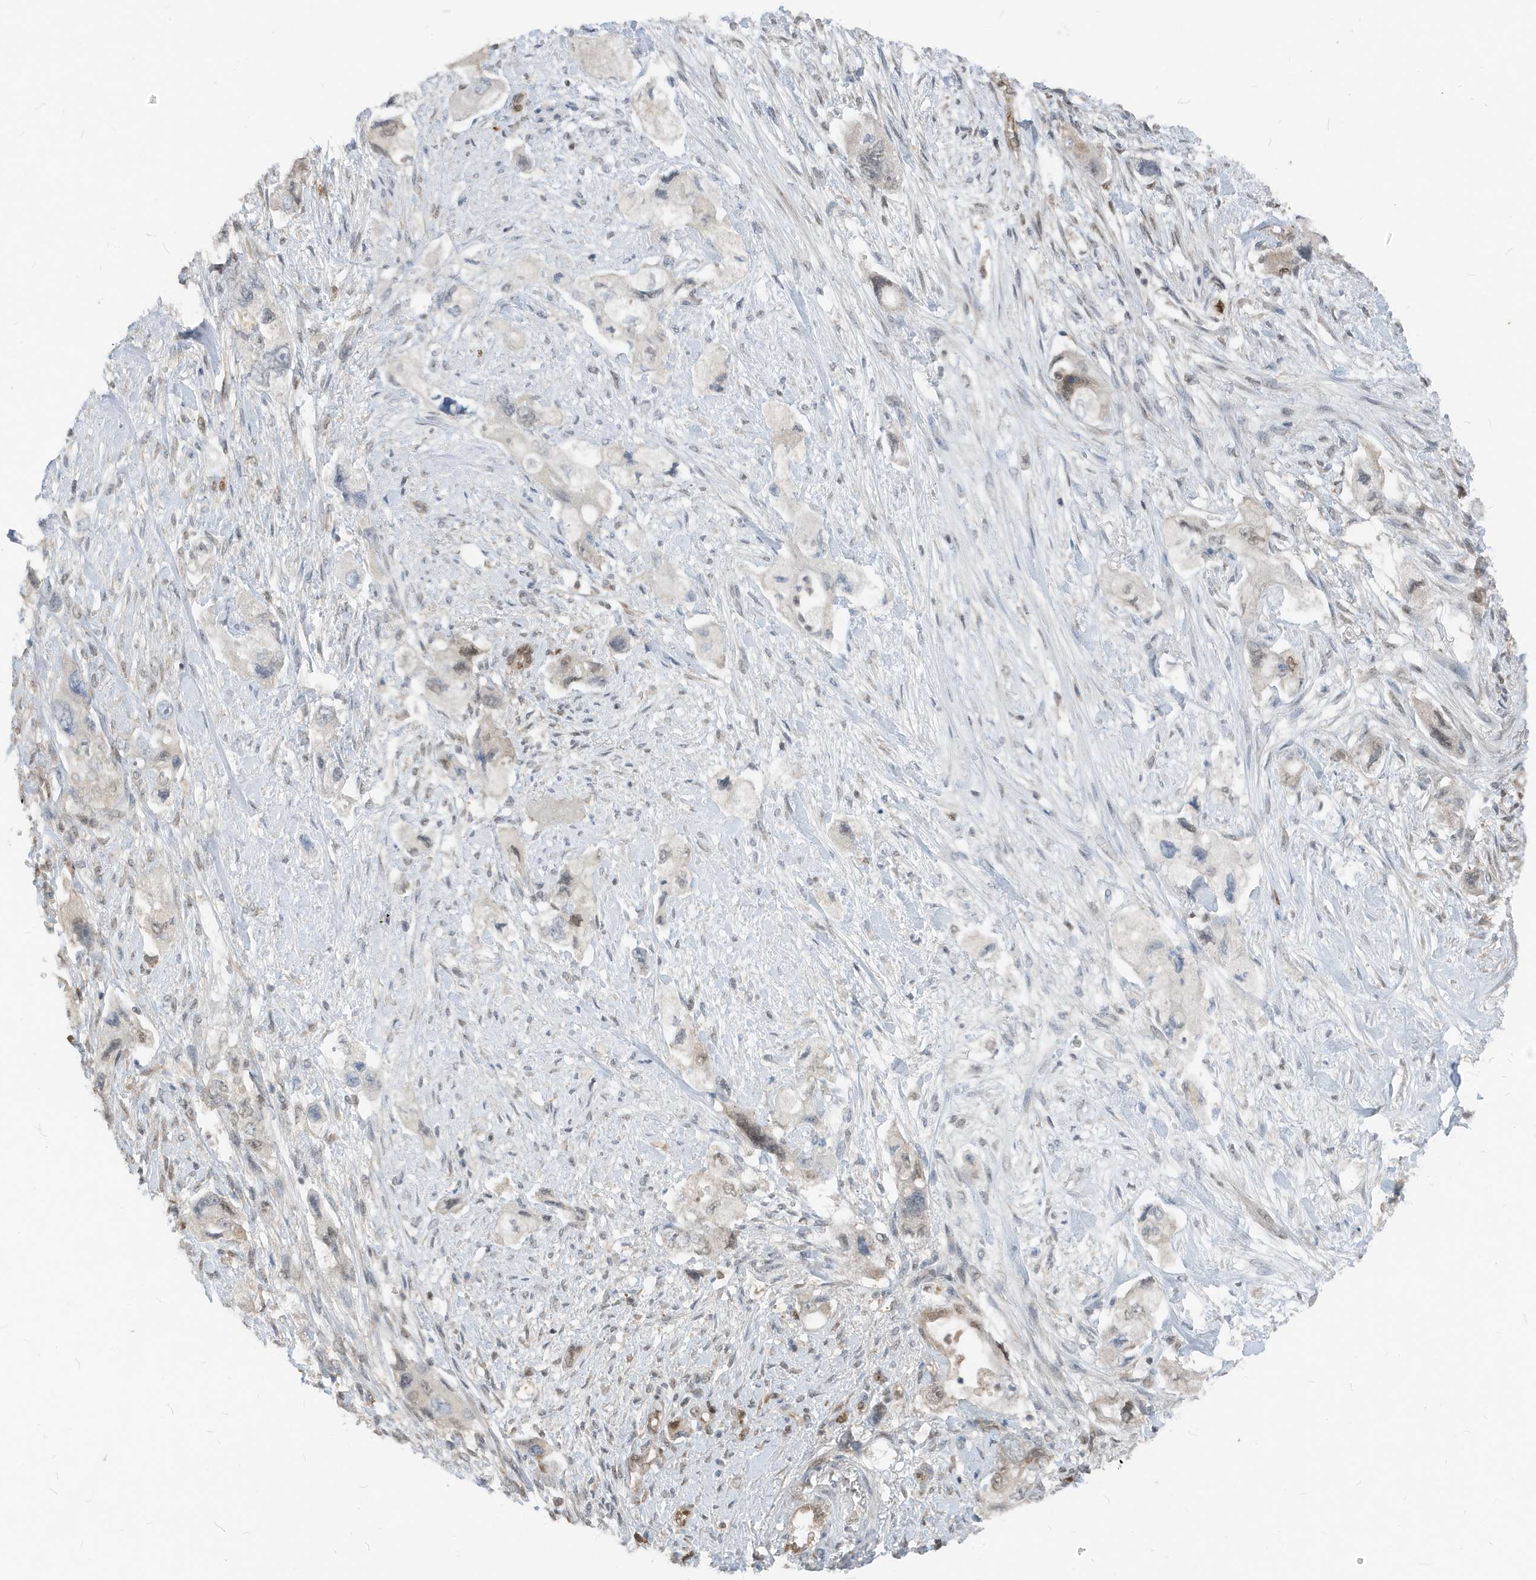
{"staining": {"intensity": "weak", "quantity": "25%-75%", "location": "nuclear"}, "tissue": "pancreatic cancer", "cell_type": "Tumor cells", "image_type": "cancer", "snomed": [{"axis": "morphology", "description": "Adenocarcinoma, NOS"}, {"axis": "topography", "description": "Pancreas"}], "caption": "Immunohistochemical staining of pancreatic adenocarcinoma displays low levels of weak nuclear protein expression in approximately 25%-75% of tumor cells.", "gene": "NCOA7", "patient": {"sex": "female", "age": 73}}